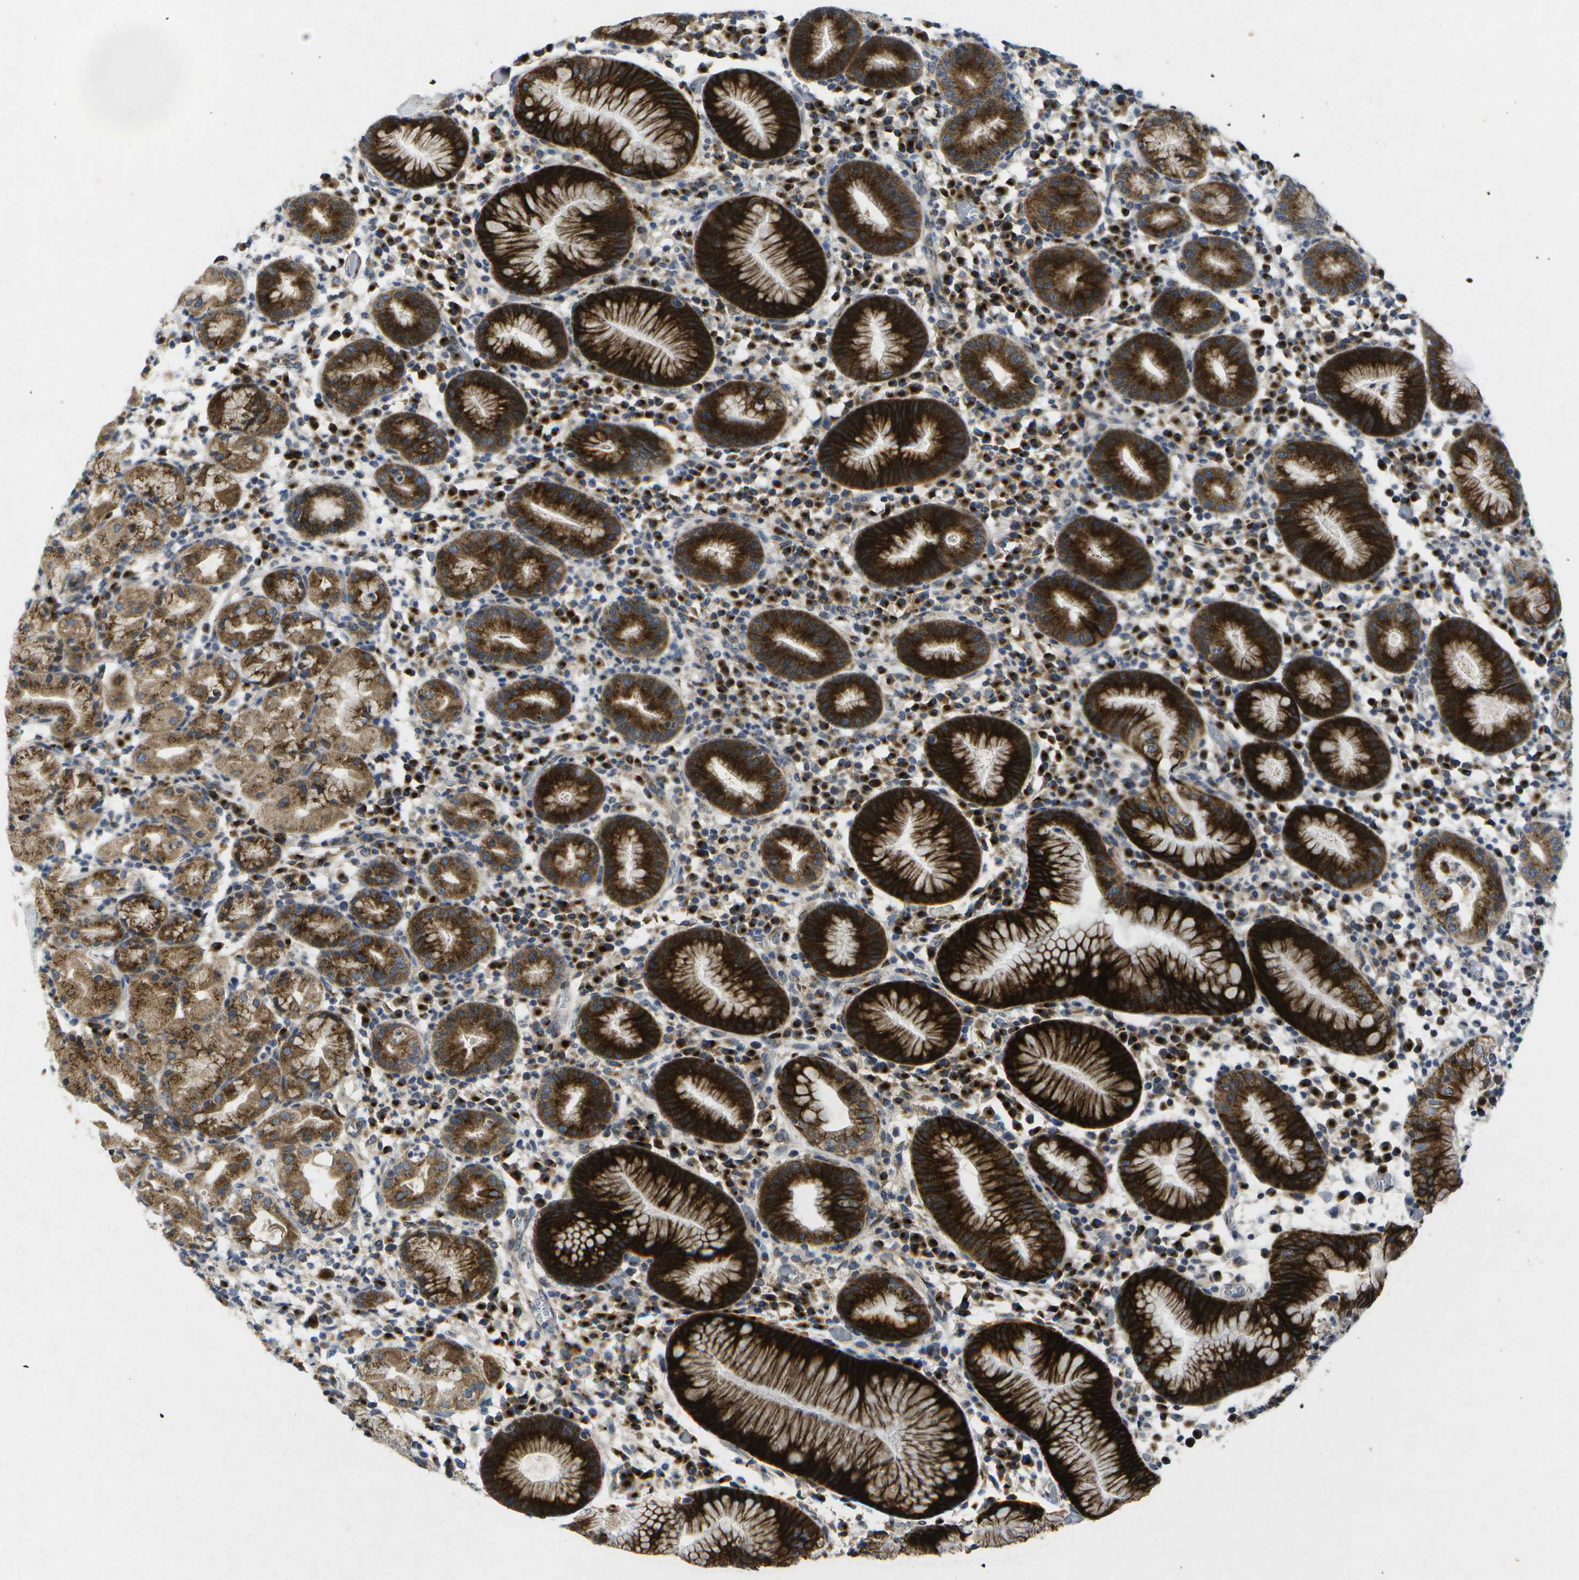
{"staining": {"intensity": "strong", "quantity": ">75%", "location": "cytoplasmic/membranous"}, "tissue": "stomach", "cell_type": "Glandular cells", "image_type": "normal", "snomed": [{"axis": "morphology", "description": "Normal tissue, NOS"}, {"axis": "topography", "description": "Stomach"}, {"axis": "topography", "description": "Stomach, lower"}], "caption": "Protein expression by IHC exhibits strong cytoplasmic/membranous expression in about >75% of glandular cells in benign stomach. Nuclei are stained in blue.", "gene": "KDELR1", "patient": {"sex": "female", "age": 75}}